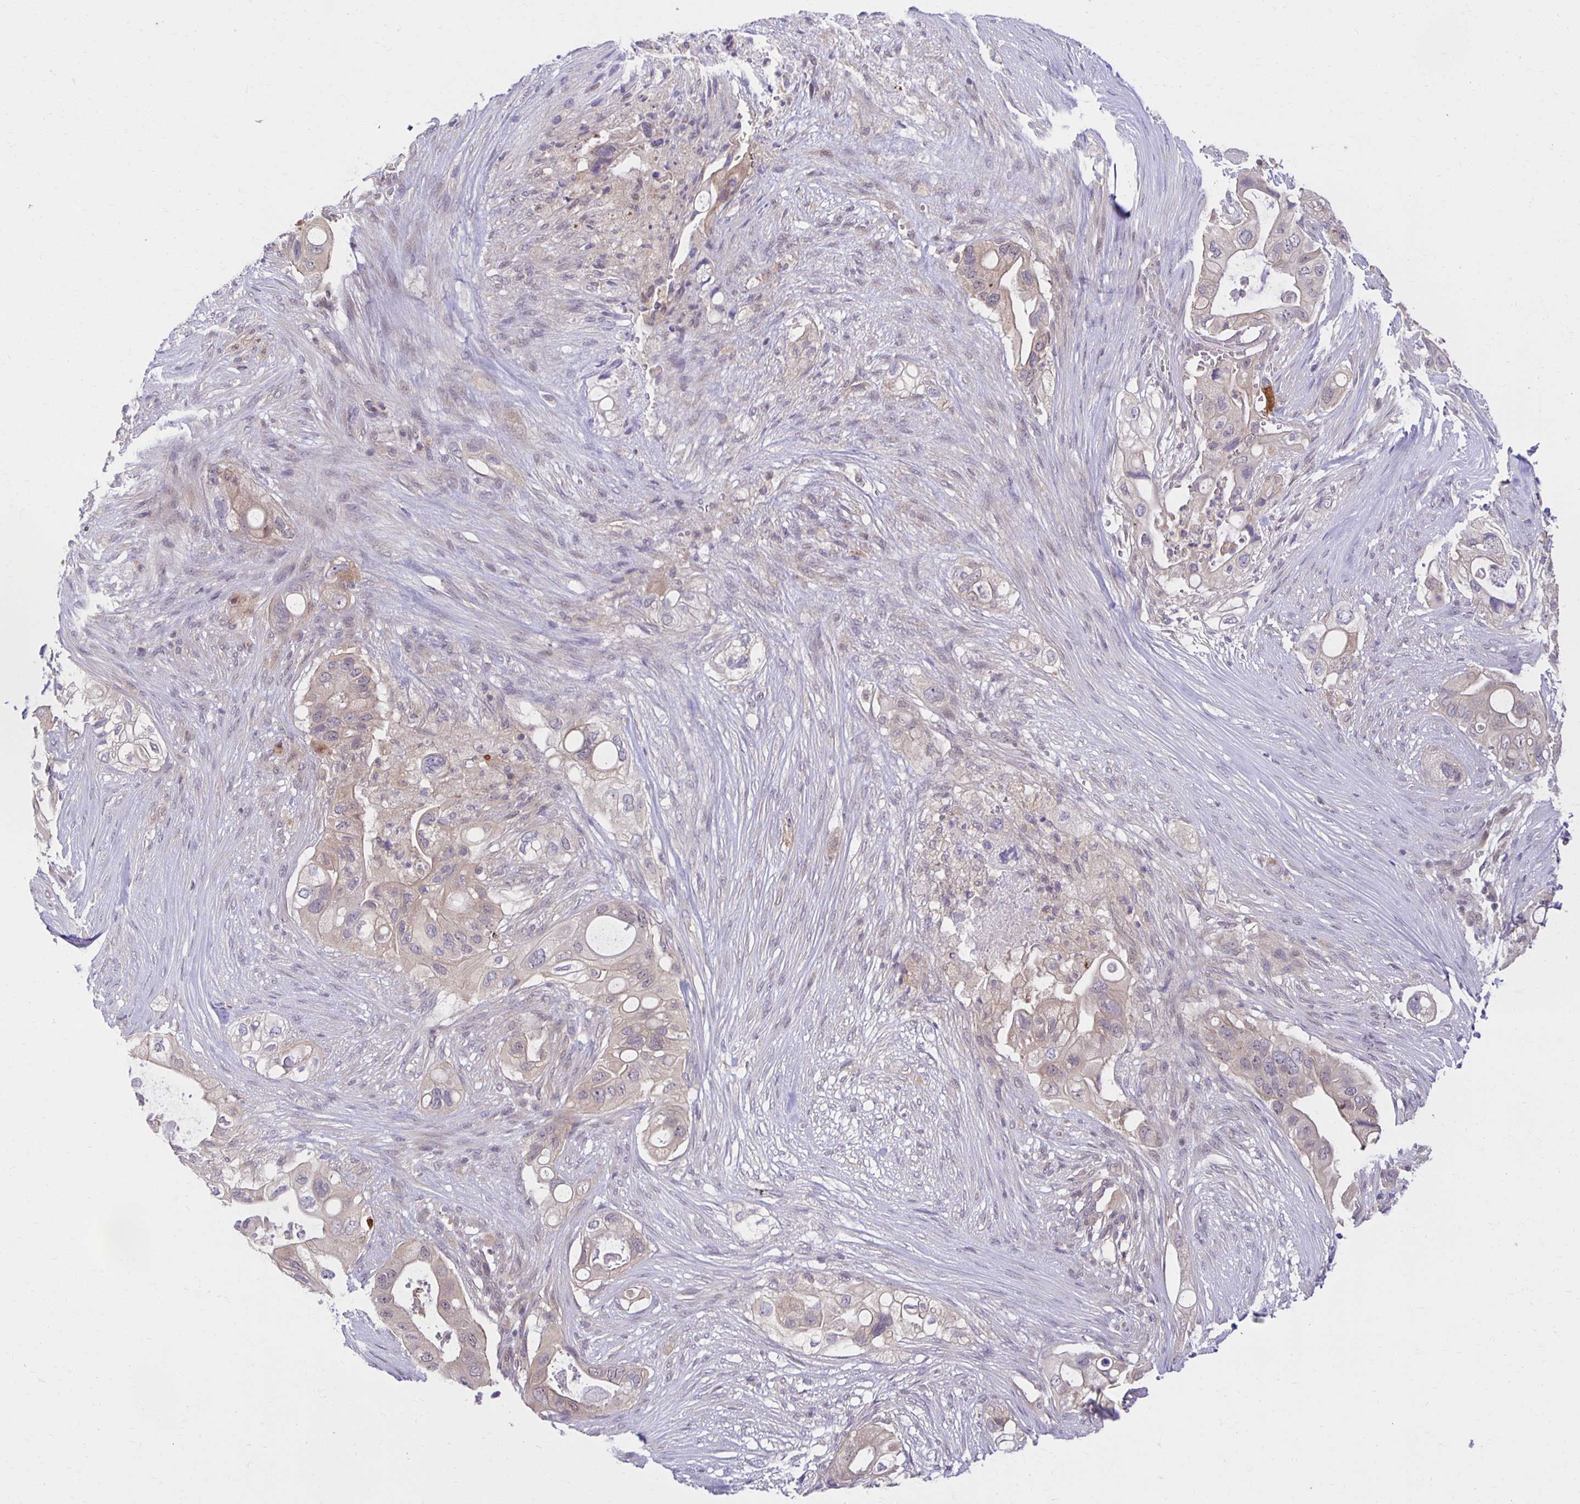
{"staining": {"intensity": "weak", "quantity": "25%-75%", "location": "cytoplasmic/membranous"}, "tissue": "pancreatic cancer", "cell_type": "Tumor cells", "image_type": "cancer", "snomed": [{"axis": "morphology", "description": "Adenocarcinoma, NOS"}, {"axis": "topography", "description": "Pancreas"}], "caption": "This is an image of IHC staining of pancreatic cancer, which shows weak staining in the cytoplasmic/membranous of tumor cells.", "gene": "MIEN1", "patient": {"sex": "female", "age": 72}}